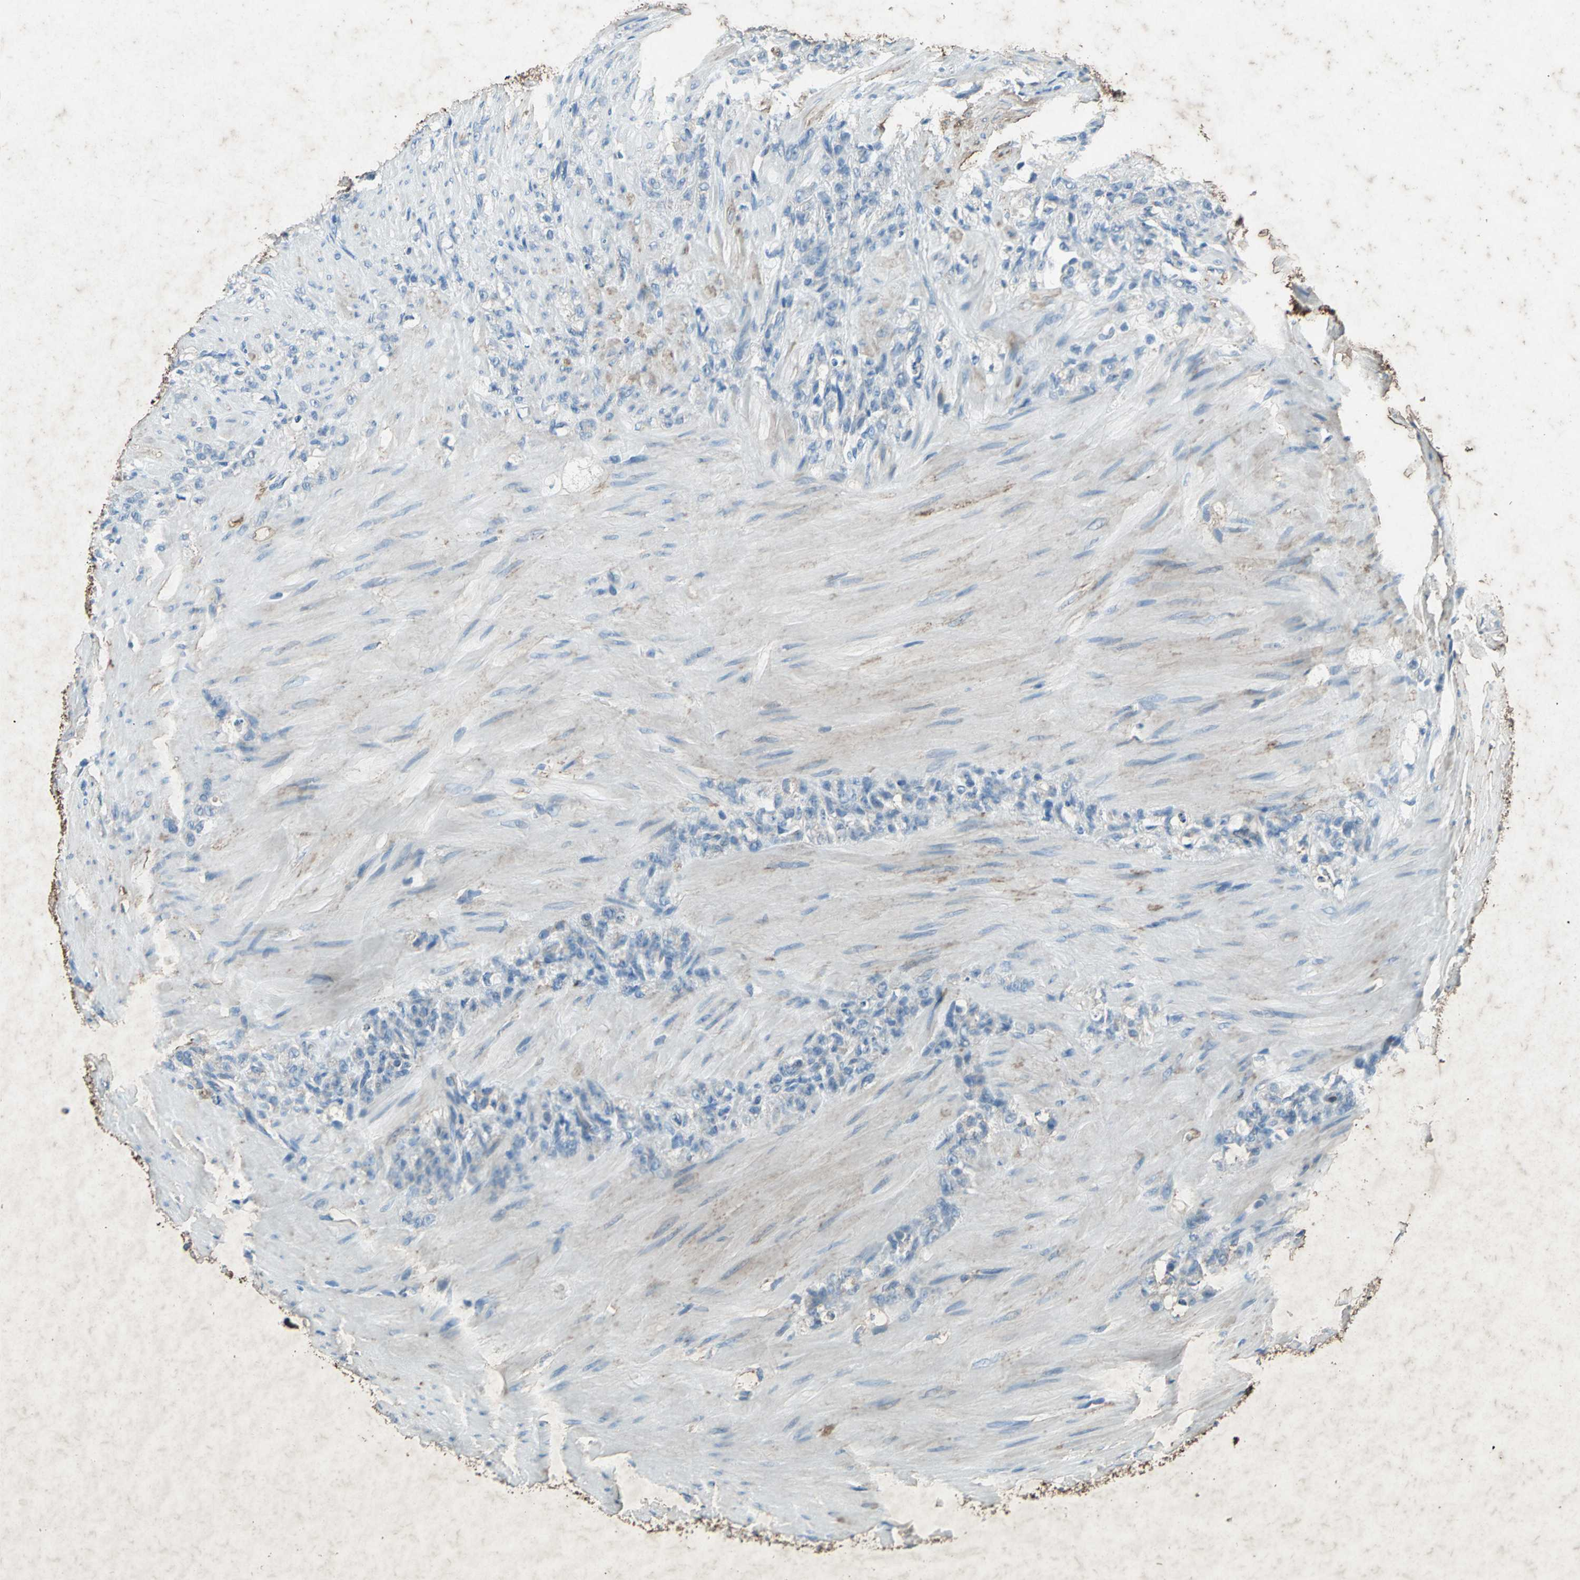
{"staining": {"intensity": "weak", "quantity": "<25%", "location": "cytoplasmic/membranous"}, "tissue": "stomach cancer", "cell_type": "Tumor cells", "image_type": "cancer", "snomed": [{"axis": "morphology", "description": "Adenocarcinoma, NOS"}, {"axis": "topography", "description": "Stomach"}], "caption": "Stomach cancer (adenocarcinoma) was stained to show a protein in brown. There is no significant expression in tumor cells.", "gene": "CCR6", "patient": {"sex": "male", "age": 82}}